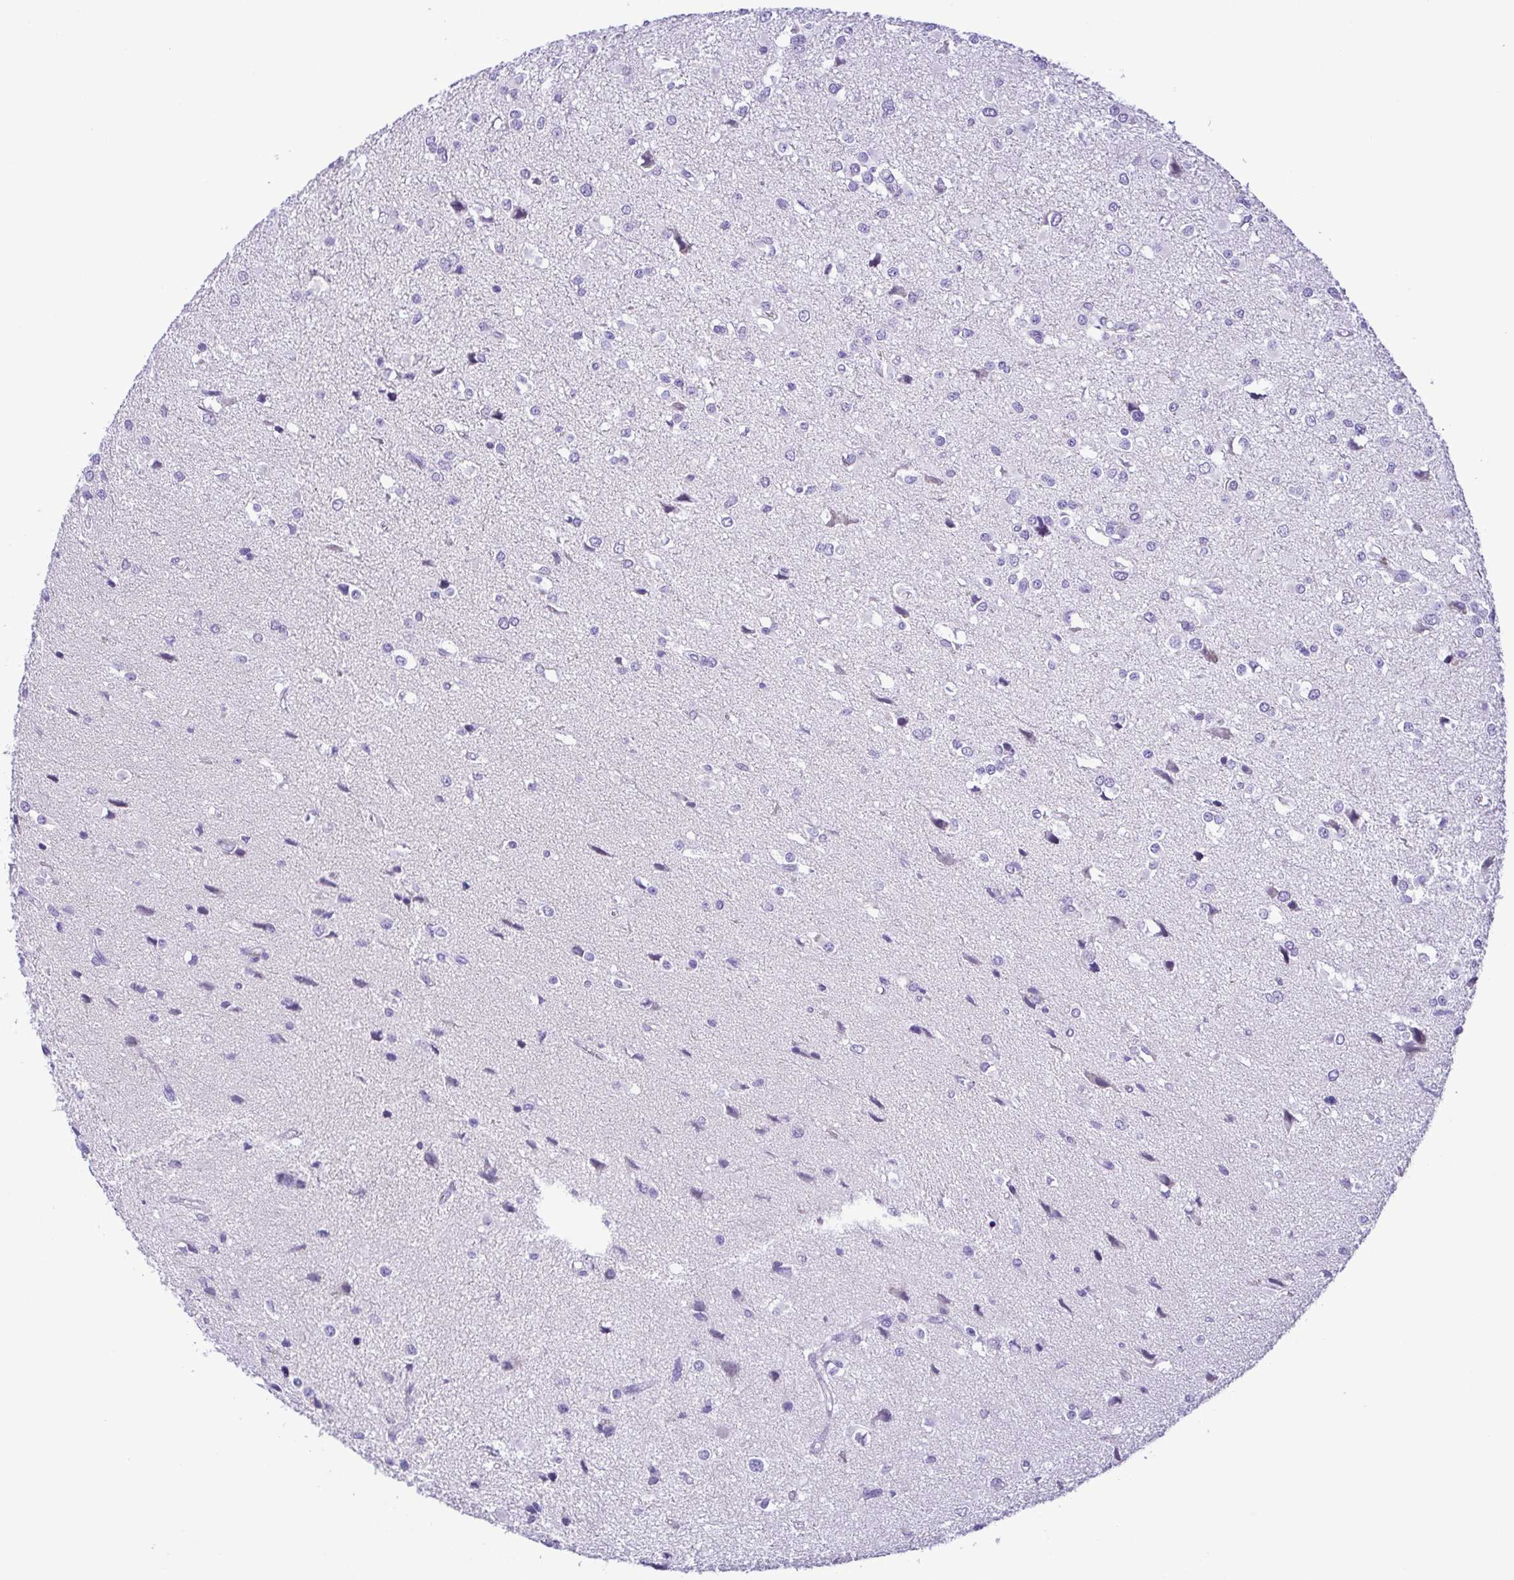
{"staining": {"intensity": "negative", "quantity": "none", "location": "none"}, "tissue": "glioma", "cell_type": "Tumor cells", "image_type": "cancer", "snomed": [{"axis": "morphology", "description": "Glioma, malignant, High grade"}, {"axis": "topography", "description": "Brain"}], "caption": "Tumor cells show no significant expression in malignant glioma (high-grade).", "gene": "PAK3", "patient": {"sex": "male", "age": 54}}